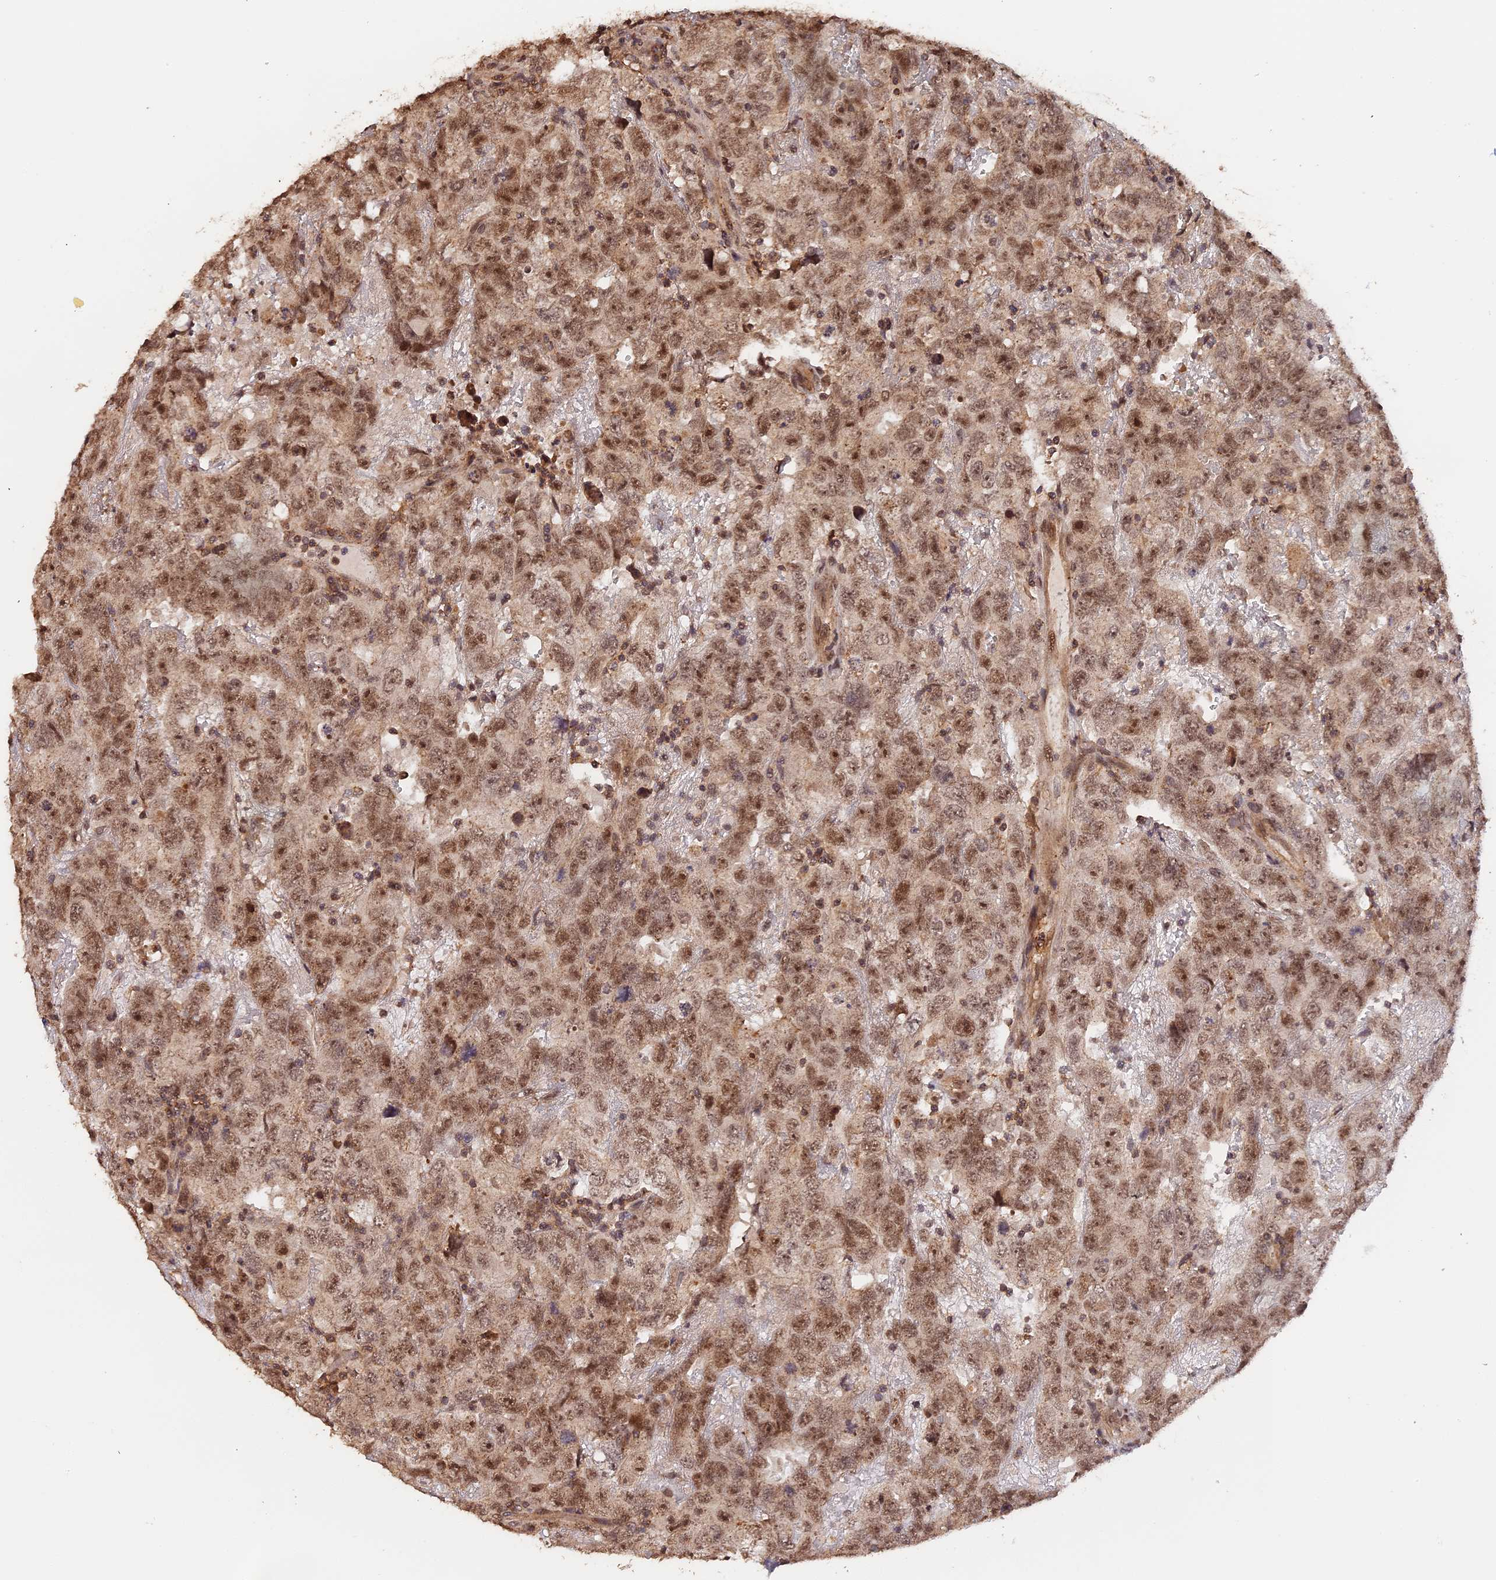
{"staining": {"intensity": "moderate", "quantity": ">75%", "location": "nuclear"}, "tissue": "testis cancer", "cell_type": "Tumor cells", "image_type": "cancer", "snomed": [{"axis": "morphology", "description": "Carcinoma, Embryonal, NOS"}, {"axis": "topography", "description": "Testis"}], "caption": "This is a histology image of immunohistochemistry (IHC) staining of testis cancer, which shows moderate expression in the nuclear of tumor cells.", "gene": "MYBL2", "patient": {"sex": "male", "age": 45}}